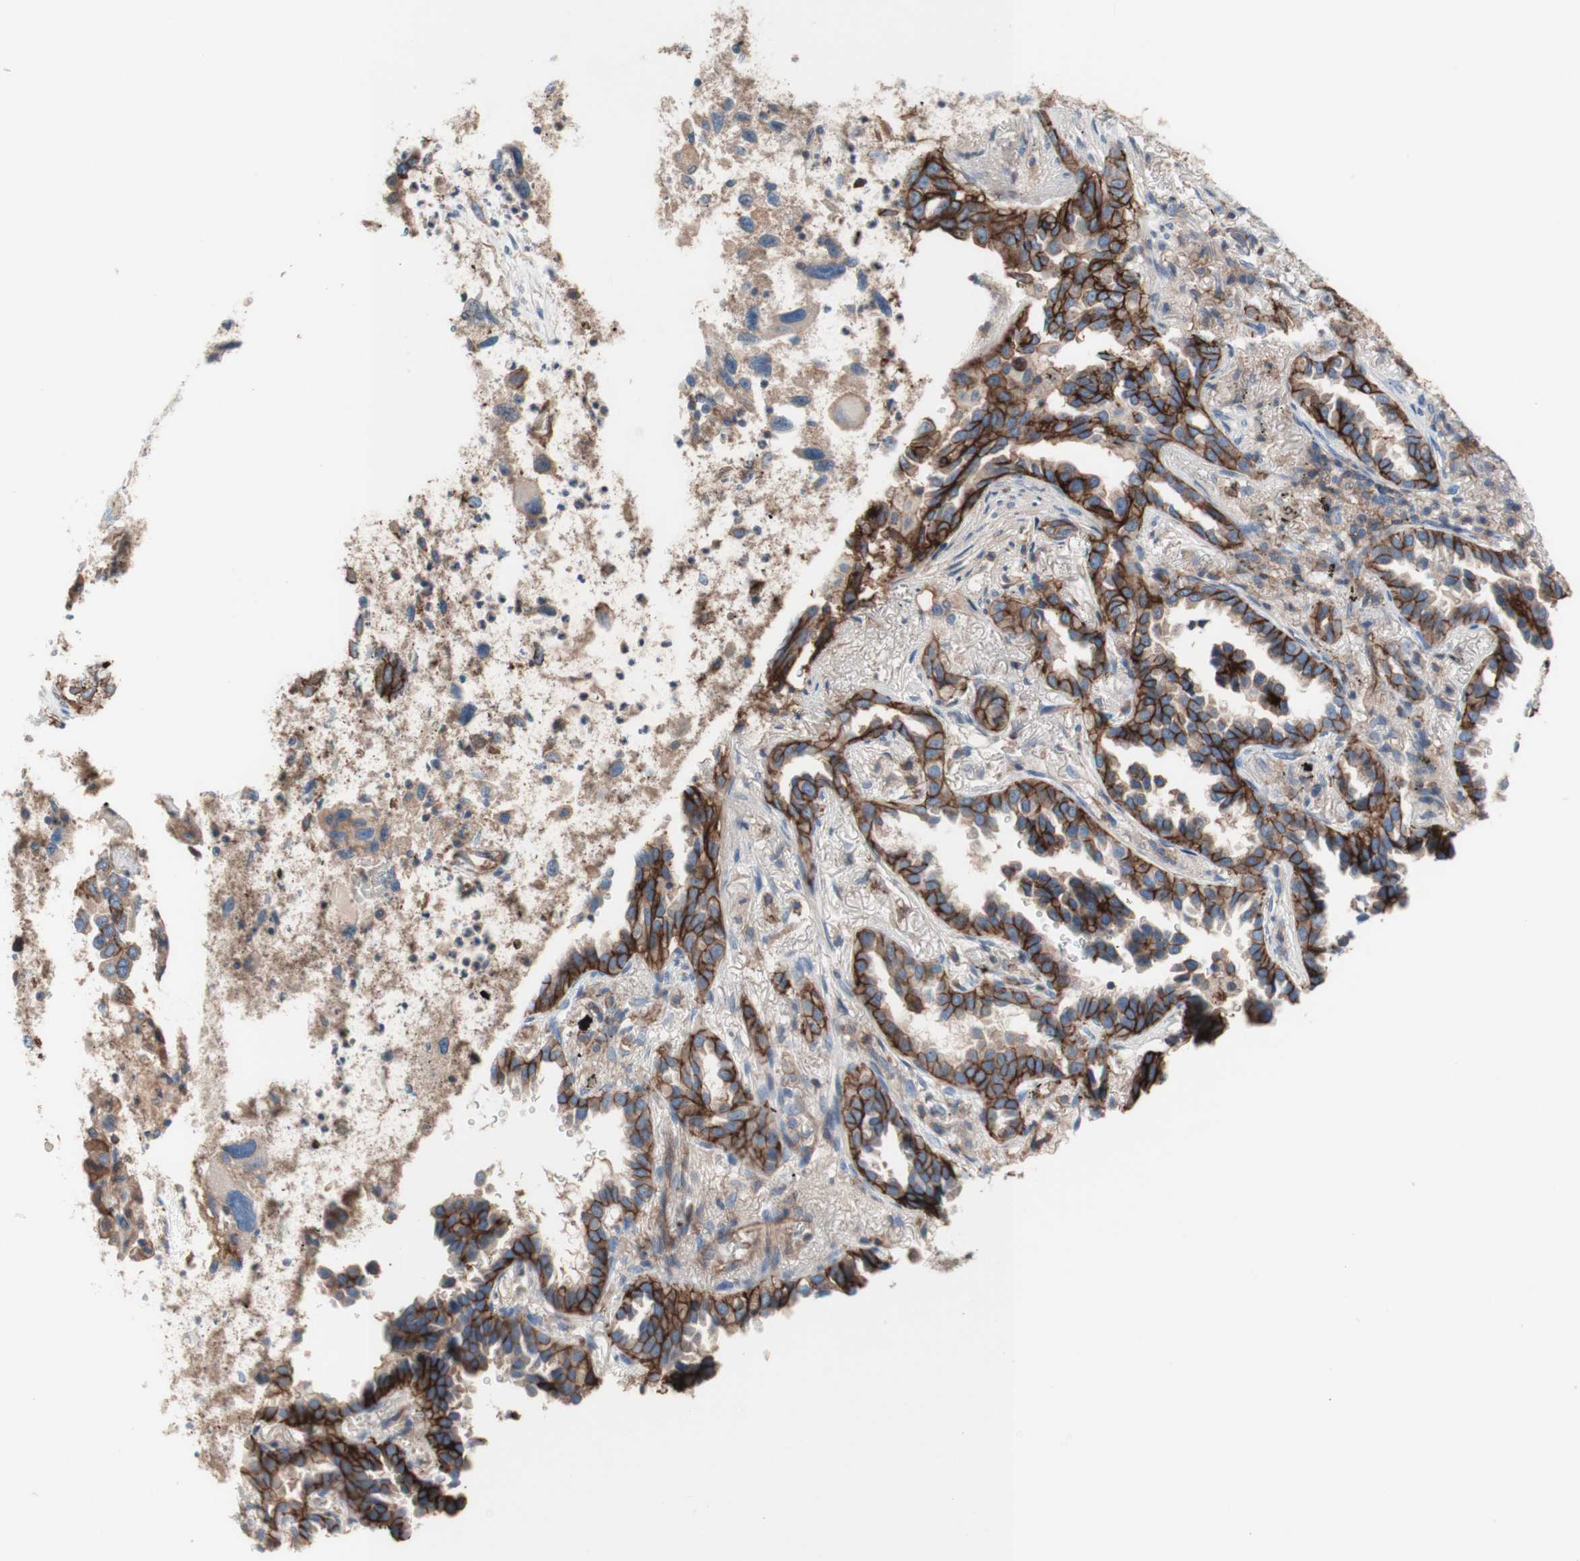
{"staining": {"intensity": "strong", "quantity": ">75%", "location": "cytoplasmic/membranous"}, "tissue": "lung cancer", "cell_type": "Tumor cells", "image_type": "cancer", "snomed": [{"axis": "morphology", "description": "Normal tissue, NOS"}, {"axis": "morphology", "description": "Adenocarcinoma, NOS"}, {"axis": "topography", "description": "Lung"}], "caption": "This histopathology image demonstrates immunohistochemistry (IHC) staining of human adenocarcinoma (lung), with high strong cytoplasmic/membranous expression in approximately >75% of tumor cells.", "gene": "CD46", "patient": {"sex": "male", "age": 59}}